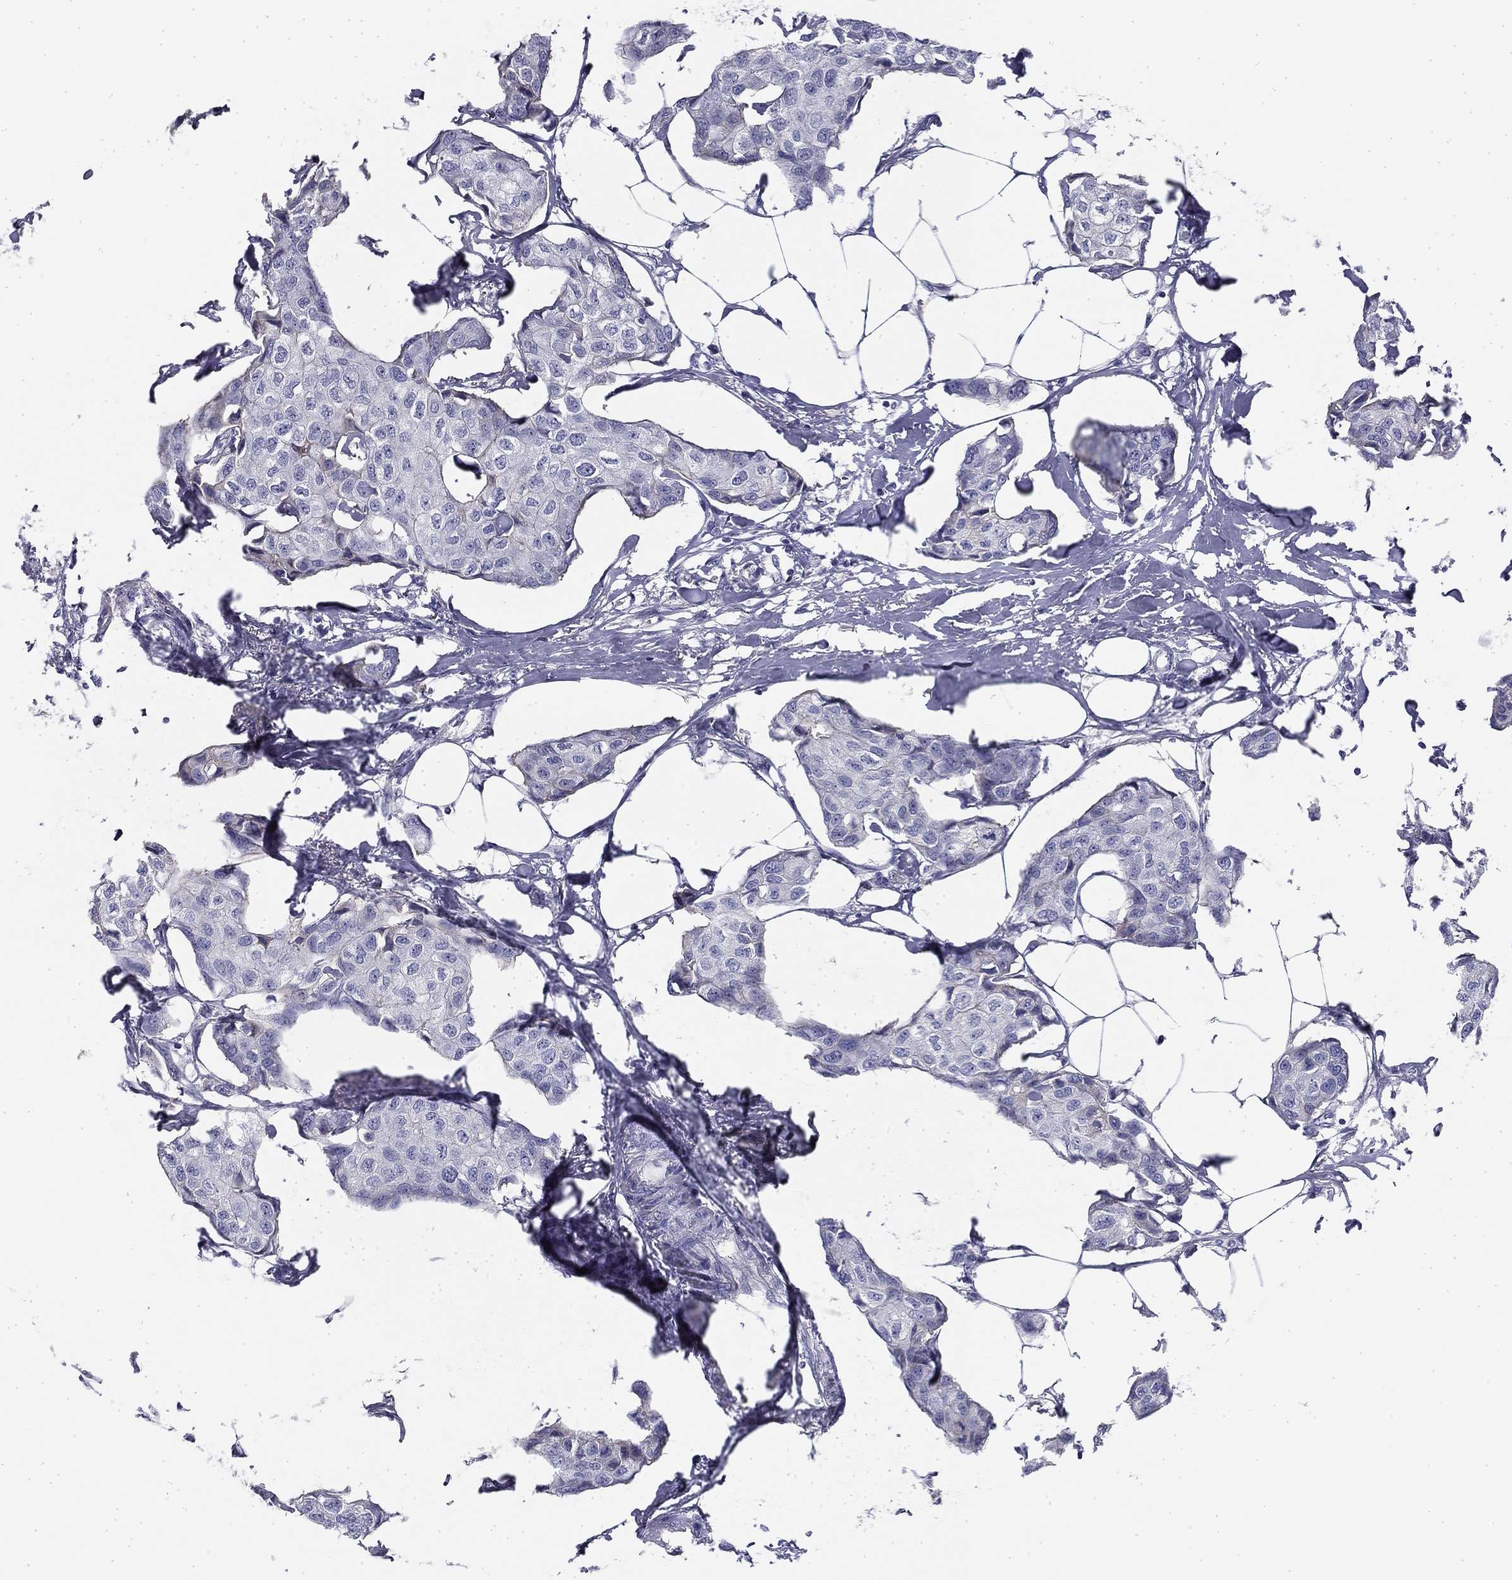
{"staining": {"intensity": "negative", "quantity": "none", "location": "none"}, "tissue": "breast cancer", "cell_type": "Tumor cells", "image_type": "cancer", "snomed": [{"axis": "morphology", "description": "Duct carcinoma"}, {"axis": "topography", "description": "Breast"}], "caption": "An IHC photomicrograph of intraductal carcinoma (breast) is shown. There is no staining in tumor cells of intraductal carcinoma (breast).", "gene": "CPLX4", "patient": {"sex": "female", "age": 80}}